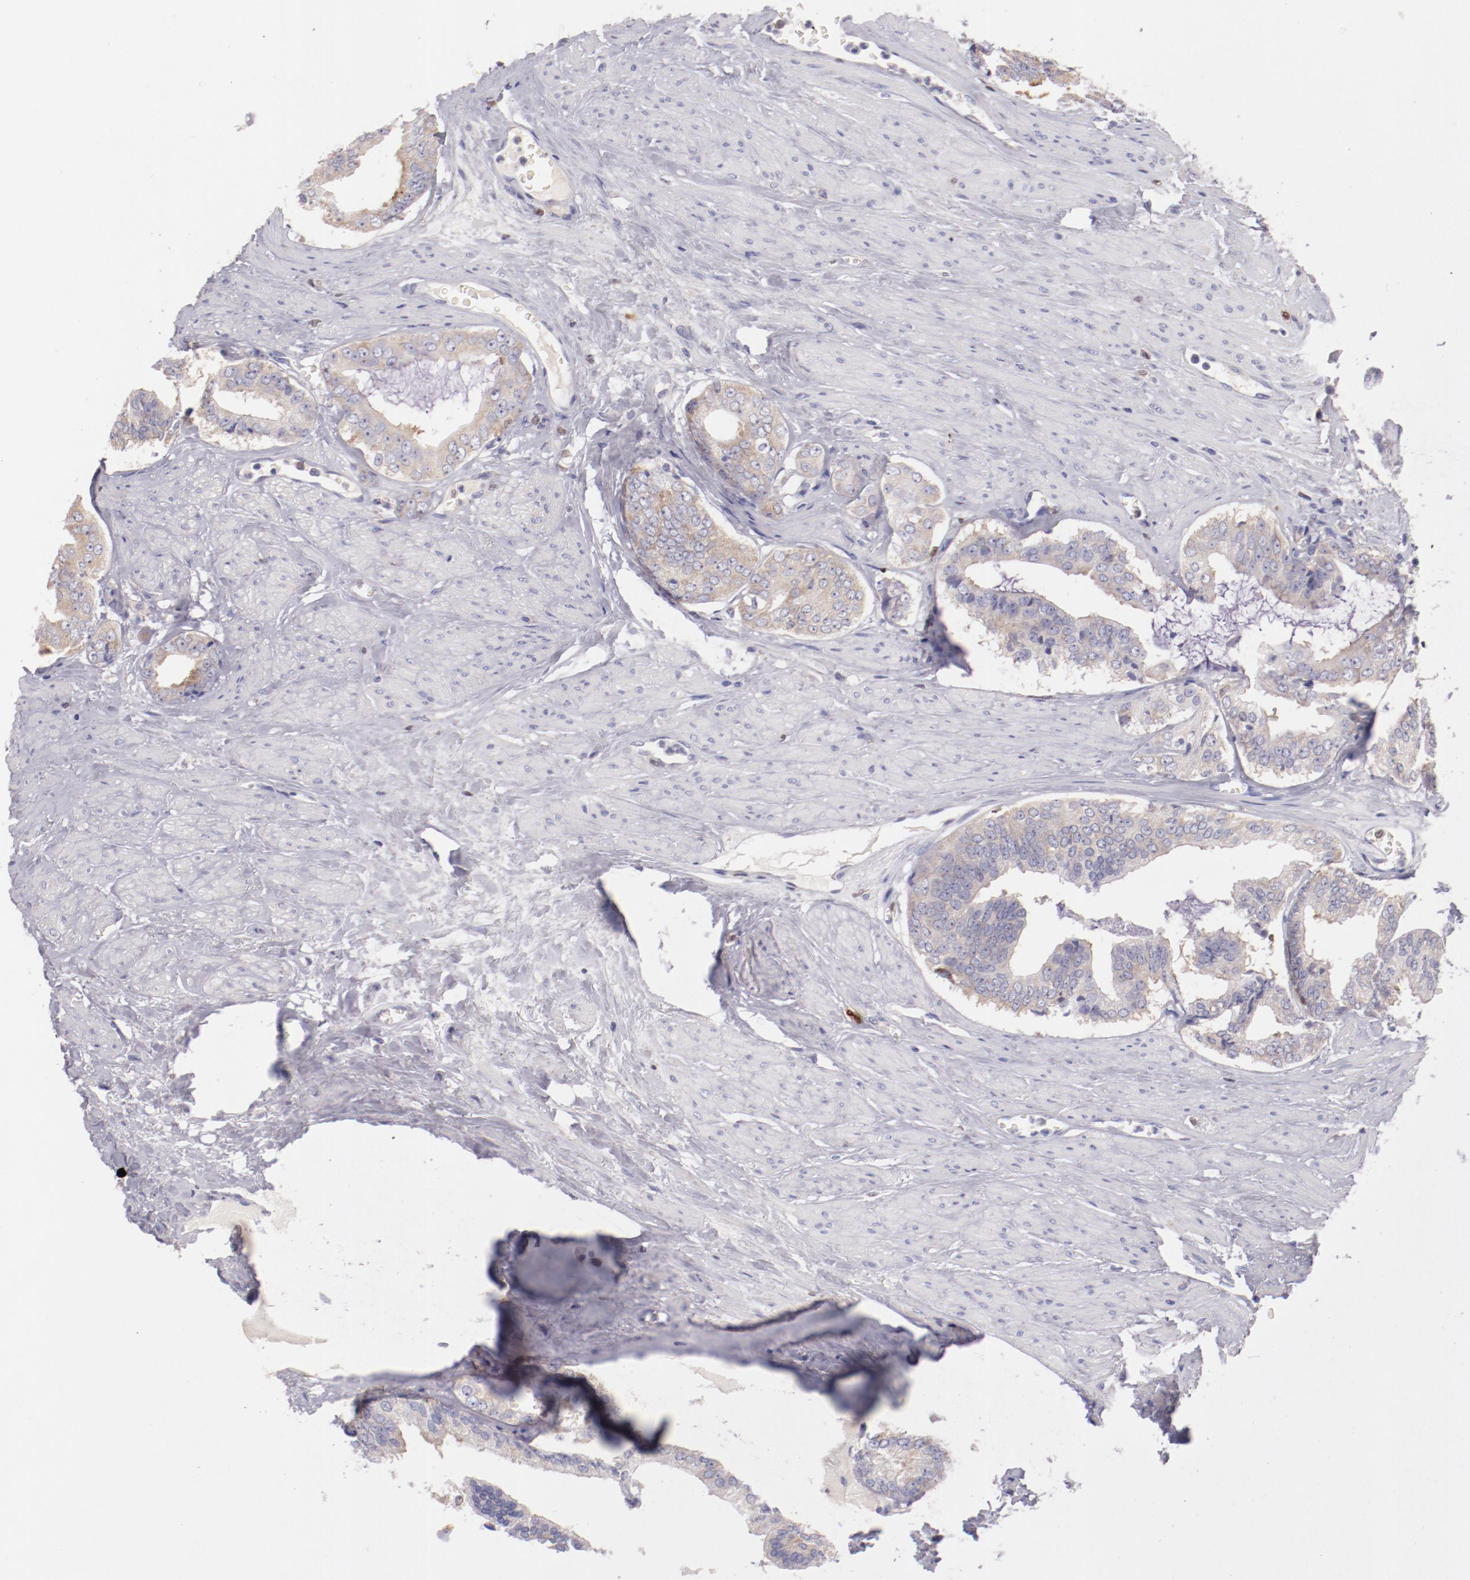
{"staining": {"intensity": "weak", "quantity": "25%-75%", "location": "cytoplasmic/membranous"}, "tissue": "prostate cancer", "cell_type": "Tumor cells", "image_type": "cancer", "snomed": [{"axis": "morphology", "description": "Adenocarcinoma, Medium grade"}, {"axis": "topography", "description": "Prostate"}], "caption": "Tumor cells show low levels of weak cytoplasmic/membranous positivity in about 25%-75% of cells in prostate cancer (medium-grade adenocarcinoma).", "gene": "IRF8", "patient": {"sex": "male", "age": 79}}